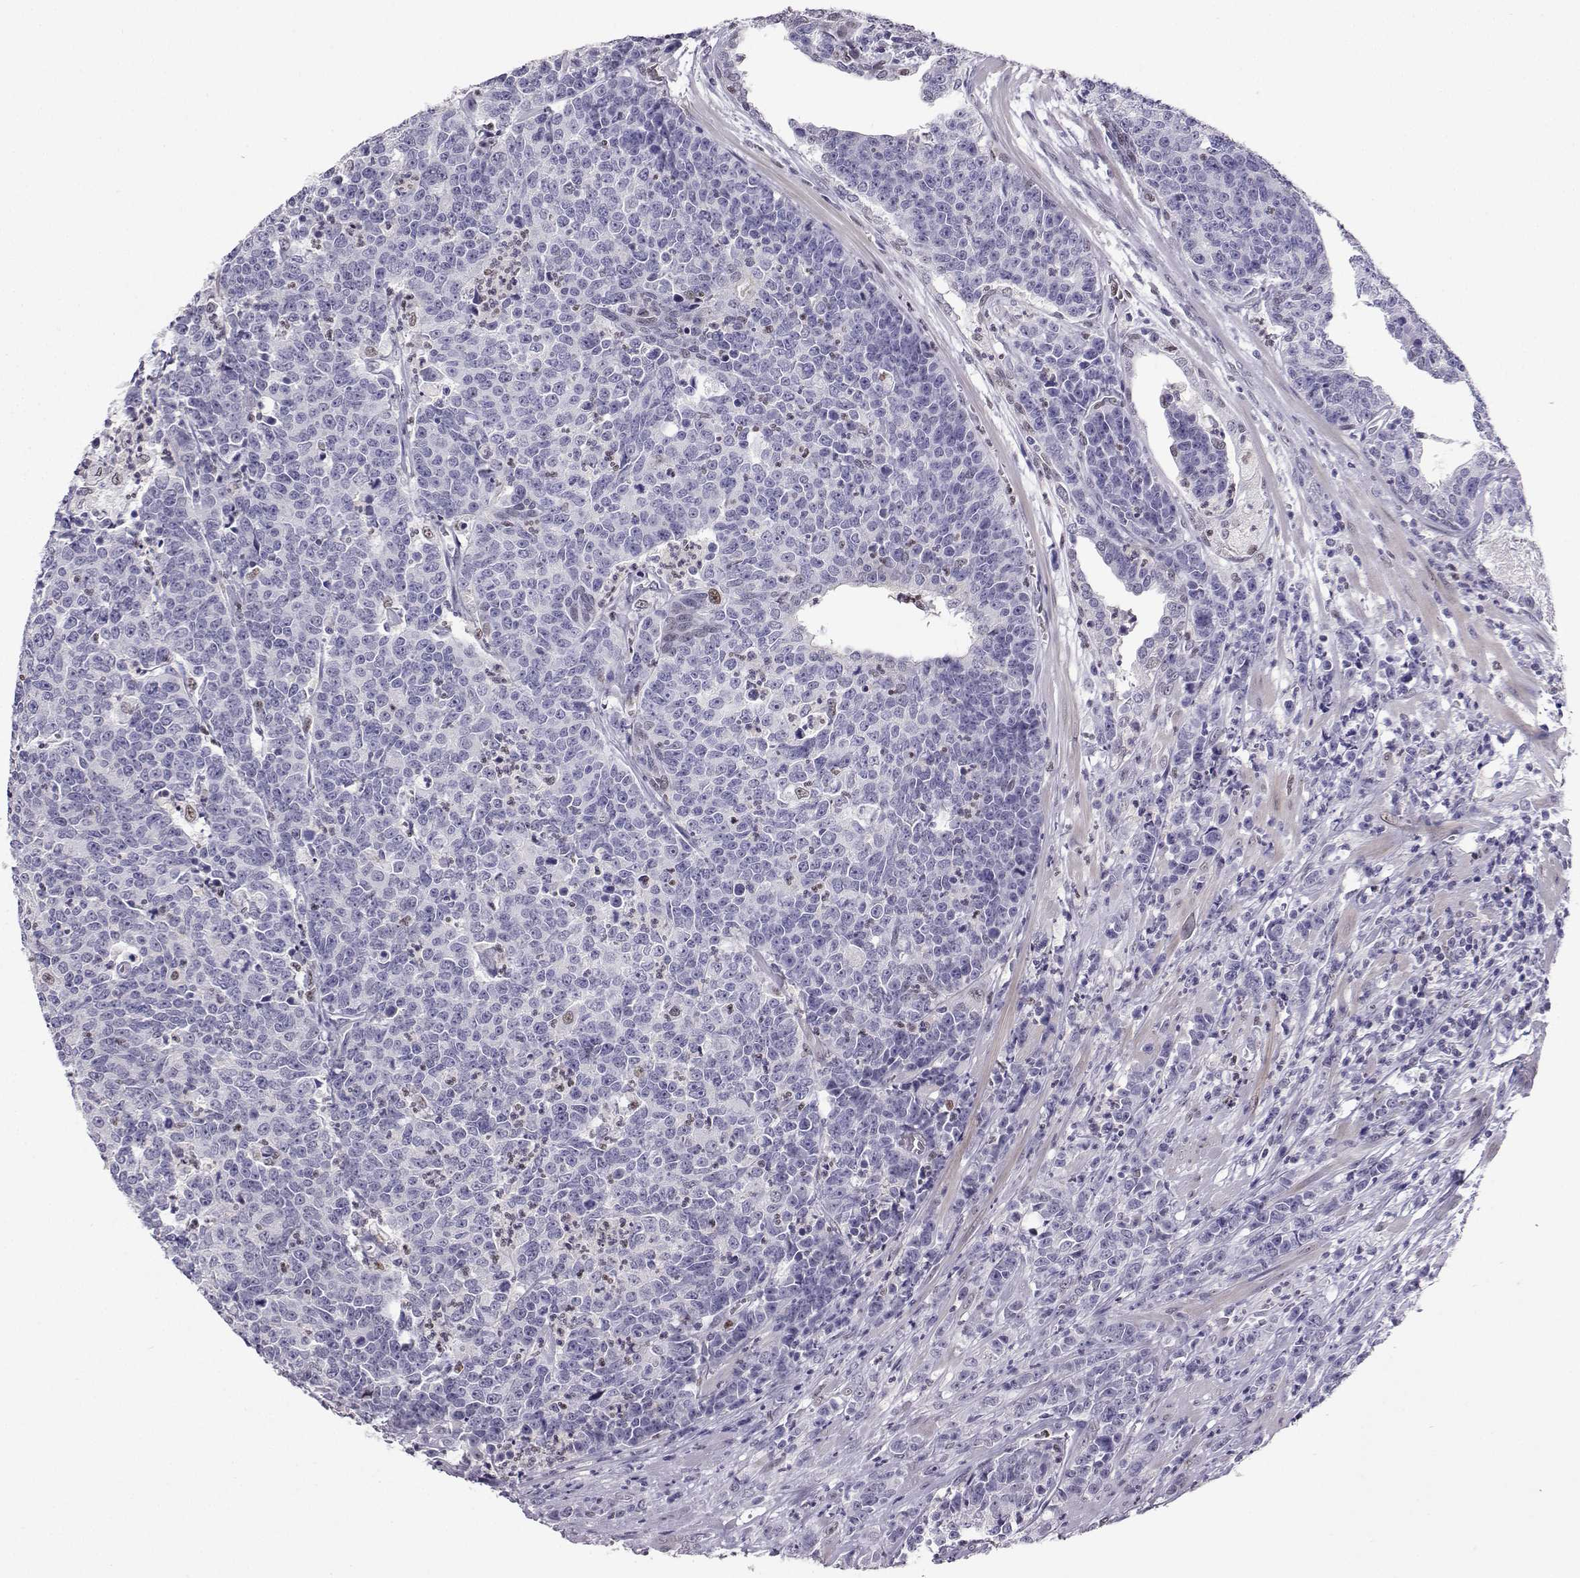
{"staining": {"intensity": "negative", "quantity": "none", "location": "none"}, "tissue": "prostate cancer", "cell_type": "Tumor cells", "image_type": "cancer", "snomed": [{"axis": "morphology", "description": "Adenocarcinoma, NOS"}, {"axis": "topography", "description": "Prostate"}], "caption": "Immunohistochemistry (IHC) photomicrograph of prostate cancer stained for a protein (brown), which shows no staining in tumor cells.", "gene": "TEDC2", "patient": {"sex": "male", "age": 67}}